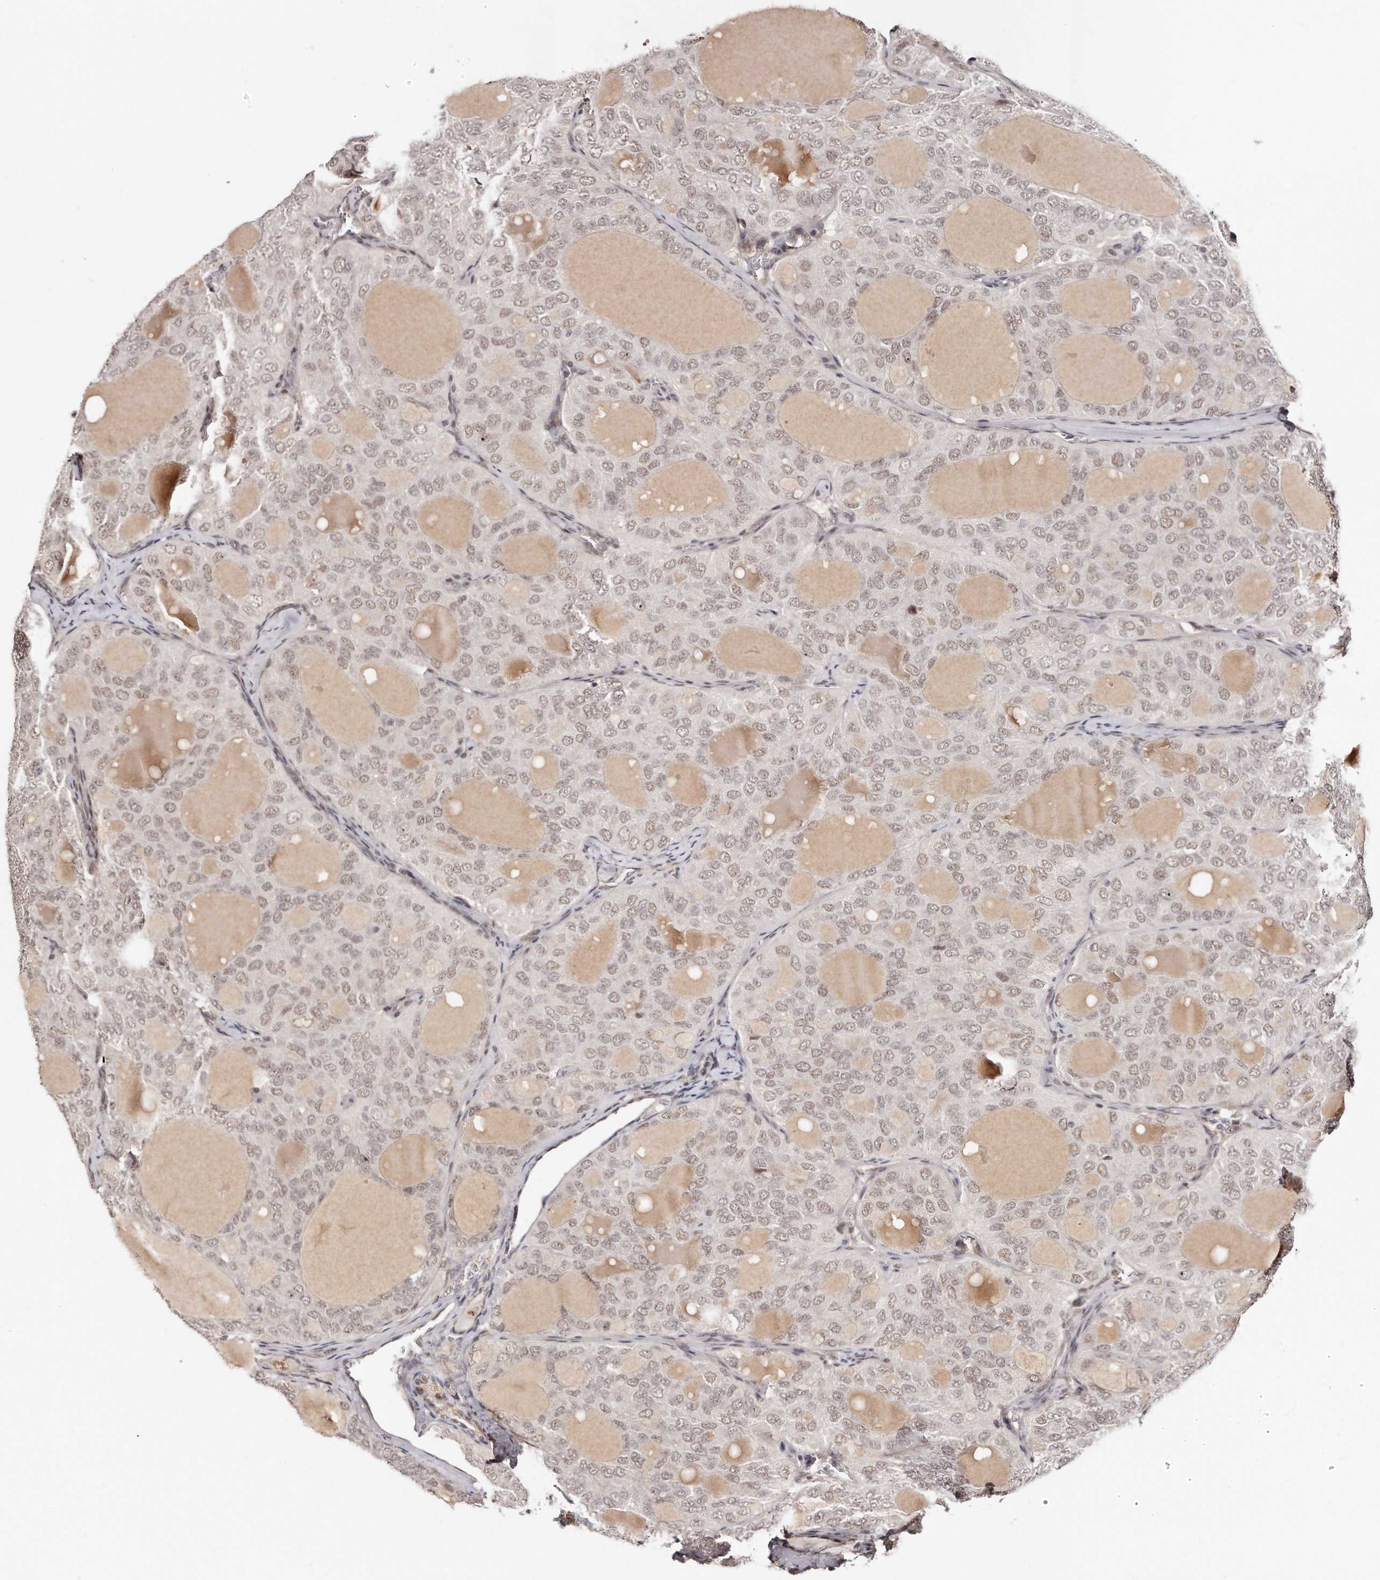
{"staining": {"intensity": "weak", "quantity": ">75%", "location": "nuclear"}, "tissue": "thyroid cancer", "cell_type": "Tumor cells", "image_type": "cancer", "snomed": [{"axis": "morphology", "description": "Follicular adenoma carcinoma, NOS"}, {"axis": "topography", "description": "Thyroid gland"}], "caption": "This photomicrograph shows thyroid cancer (follicular adenoma carcinoma) stained with immunohistochemistry to label a protein in brown. The nuclear of tumor cells show weak positivity for the protein. Nuclei are counter-stained blue.", "gene": "SOX4", "patient": {"sex": "male", "age": 75}}